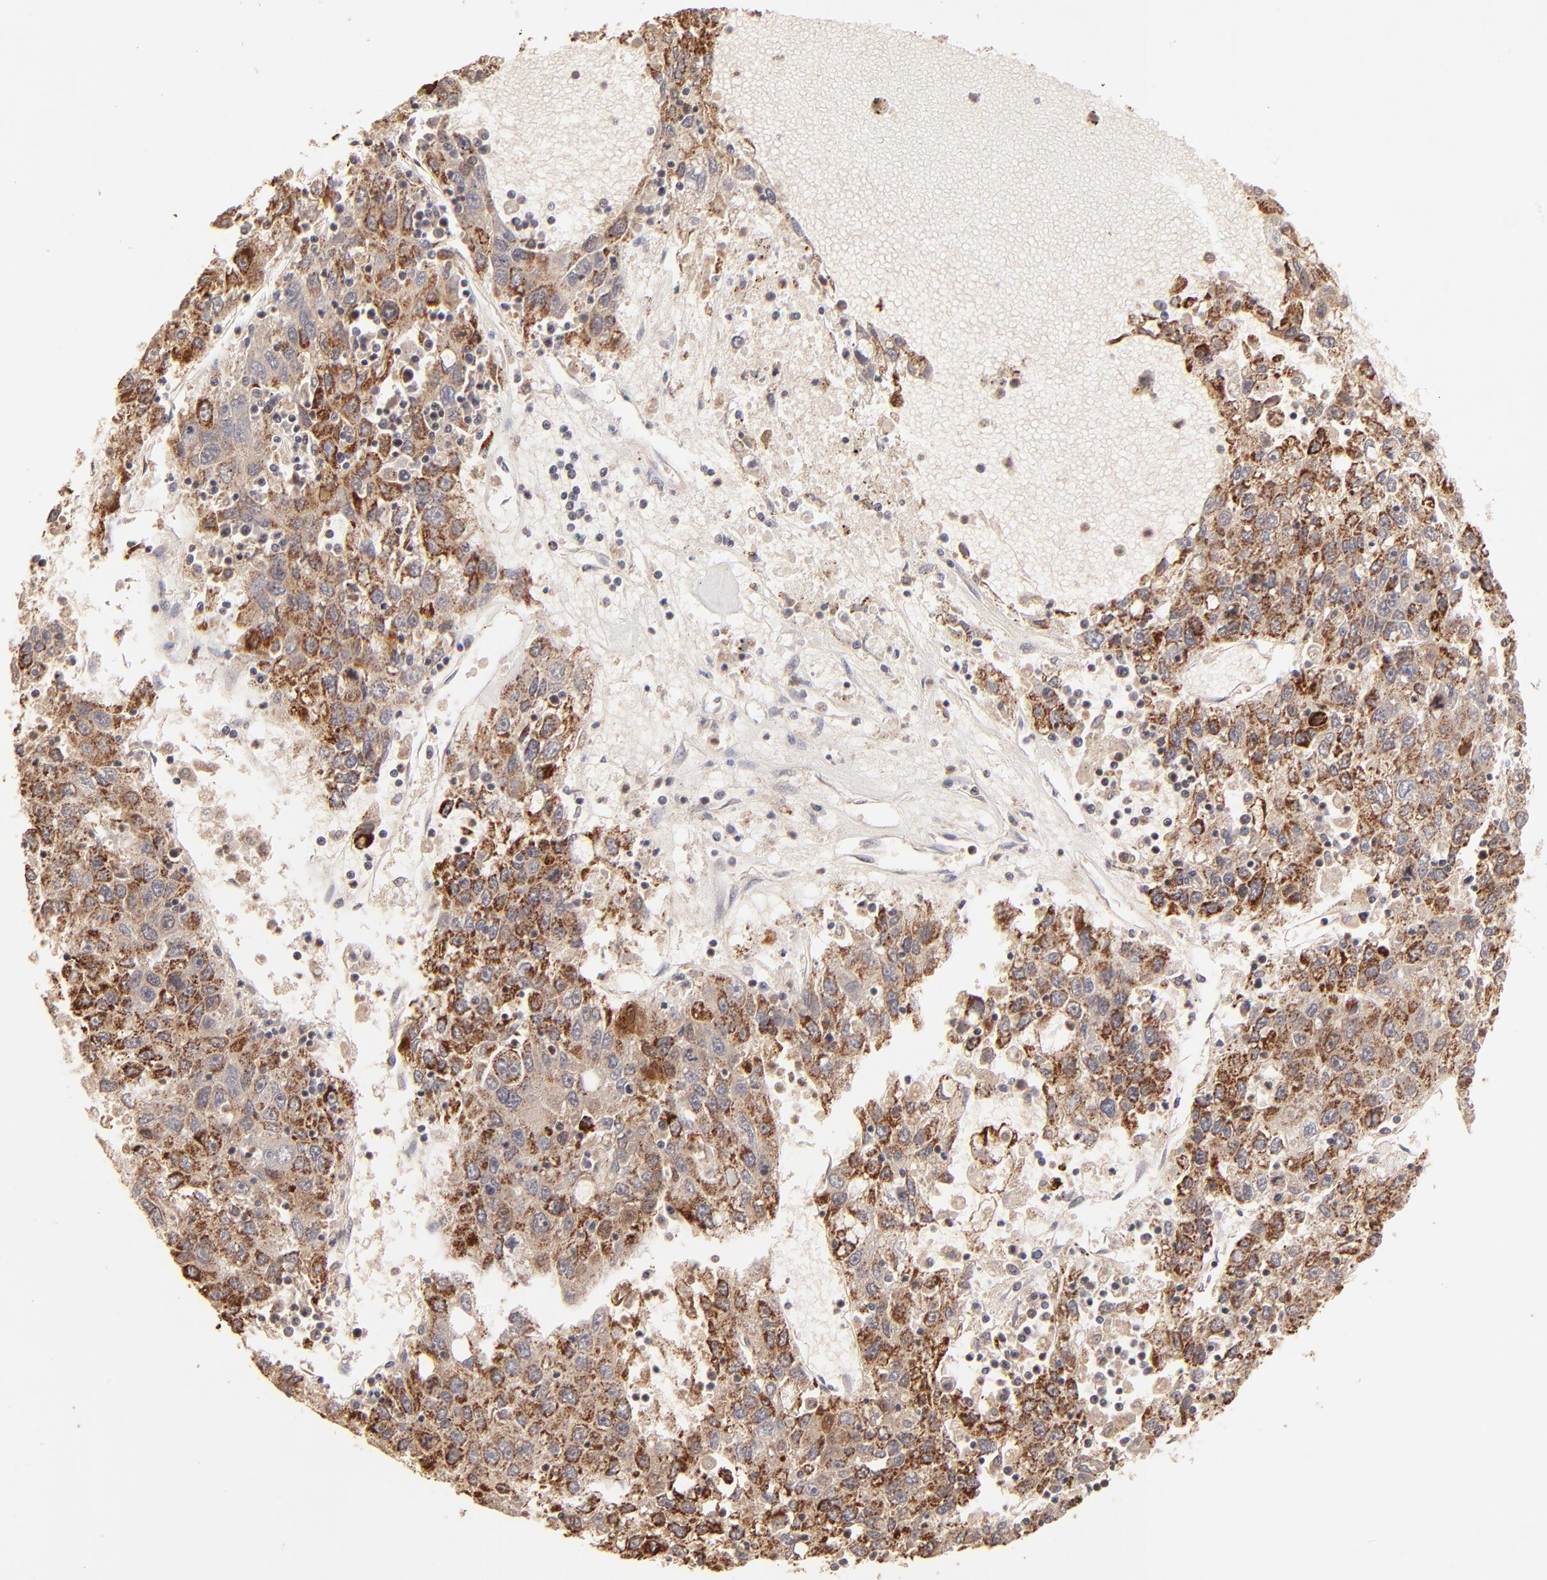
{"staining": {"intensity": "moderate", "quantity": "25%-75%", "location": "cytoplasmic/membranous"}, "tissue": "liver cancer", "cell_type": "Tumor cells", "image_type": "cancer", "snomed": [{"axis": "morphology", "description": "Carcinoma, Hepatocellular, NOS"}, {"axis": "topography", "description": "Liver"}], "caption": "Liver hepatocellular carcinoma stained for a protein (brown) shows moderate cytoplasmic/membranous positive positivity in about 25%-75% of tumor cells.", "gene": "MED15", "patient": {"sex": "male", "age": 49}}